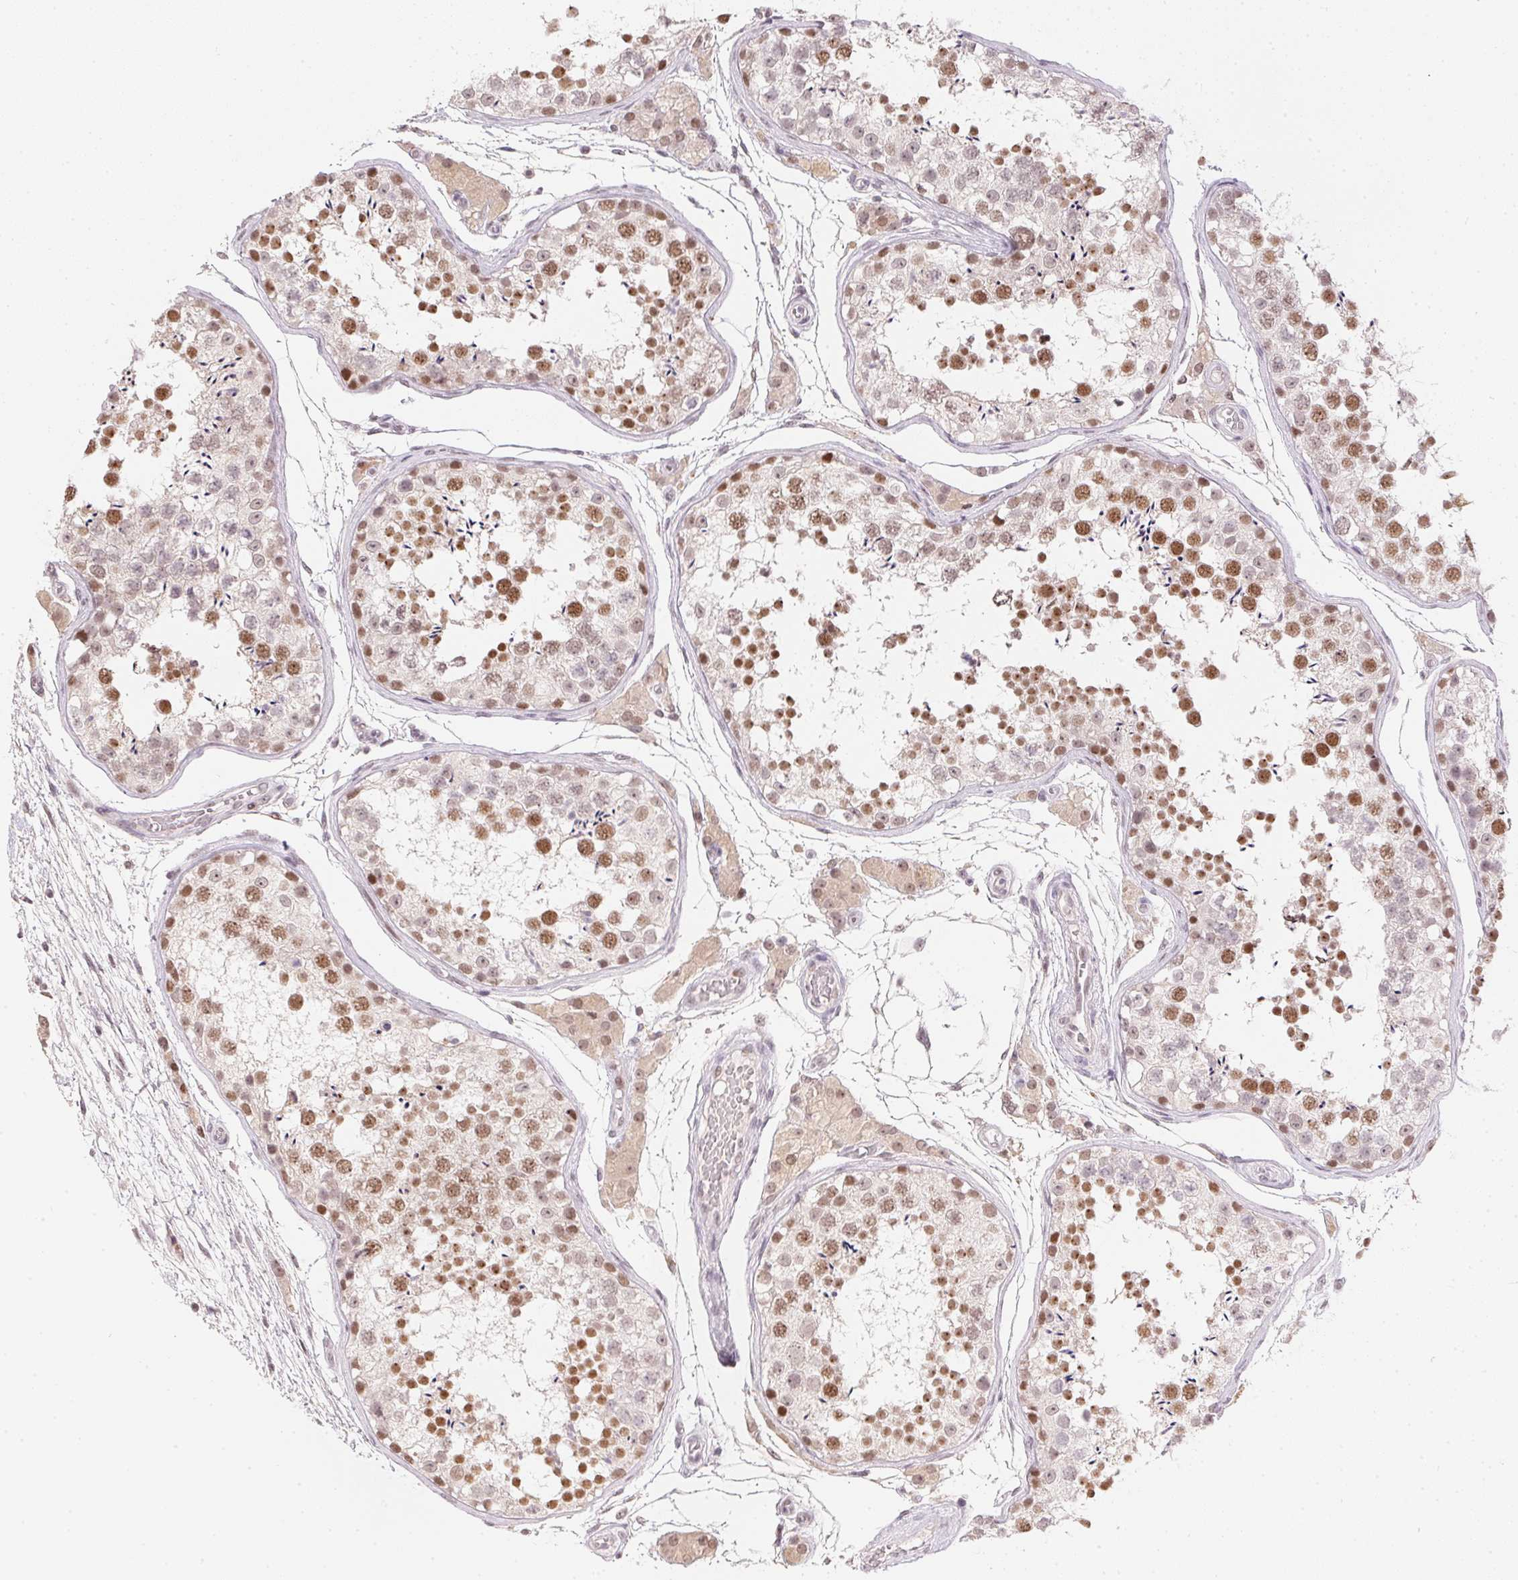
{"staining": {"intensity": "moderate", "quantity": ">75%", "location": "nuclear"}, "tissue": "testis", "cell_type": "Cells in seminiferous ducts", "image_type": "normal", "snomed": [{"axis": "morphology", "description": "Normal tissue, NOS"}, {"axis": "morphology", "description": "Seminoma, NOS"}, {"axis": "topography", "description": "Testis"}], "caption": "Immunohistochemistry (DAB (3,3'-diaminobenzidine)) staining of unremarkable testis demonstrates moderate nuclear protein positivity in about >75% of cells in seminiferous ducts. Using DAB (brown) and hematoxylin (blue) stains, captured at high magnification using brightfield microscopy.", "gene": "KDM4D", "patient": {"sex": "male", "age": 29}}